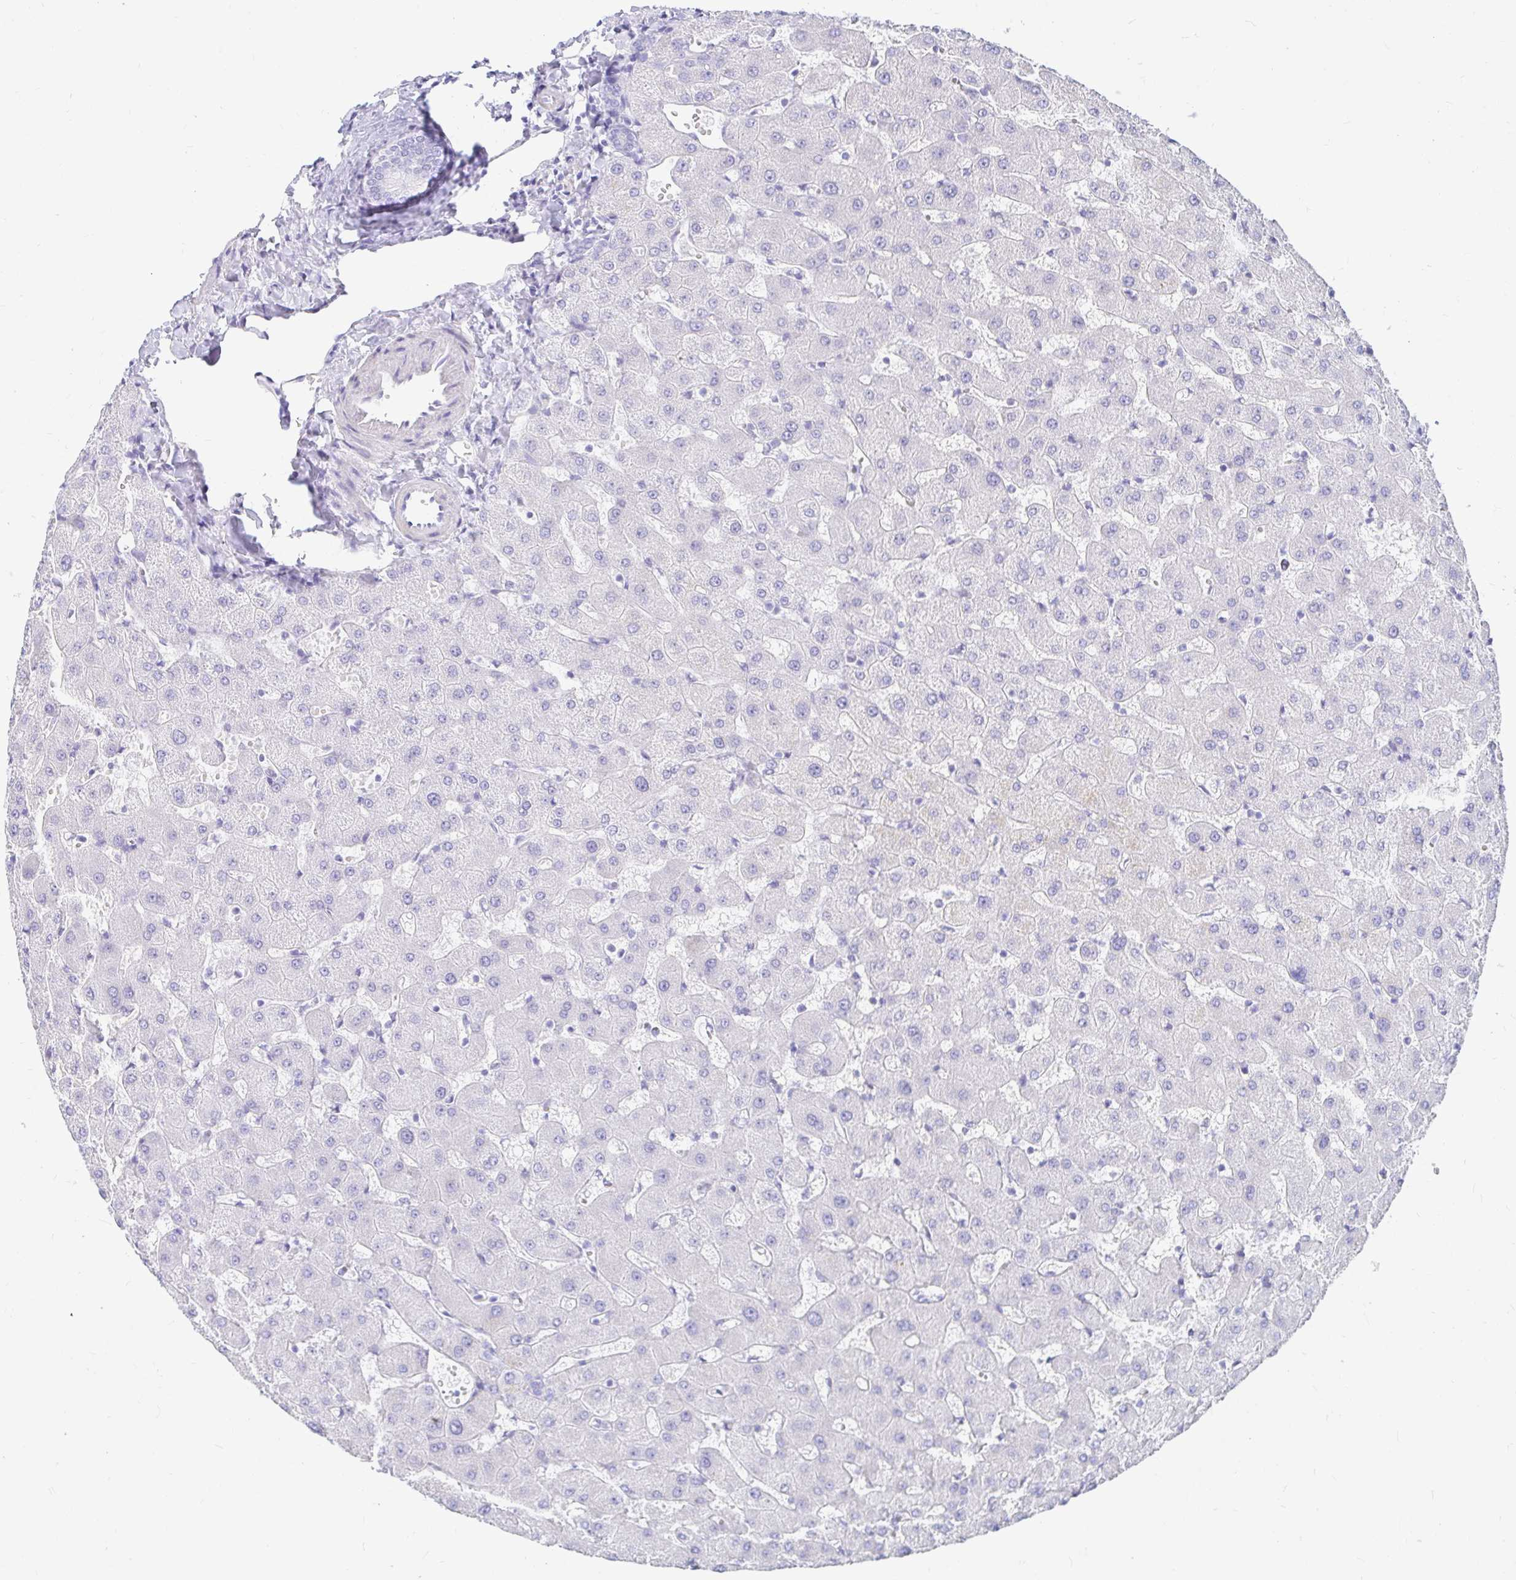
{"staining": {"intensity": "negative", "quantity": "none", "location": "none"}, "tissue": "liver", "cell_type": "Cholangiocytes", "image_type": "normal", "snomed": [{"axis": "morphology", "description": "Normal tissue, NOS"}, {"axis": "topography", "description": "Liver"}], "caption": "The histopathology image exhibits no significant positivity in cholangiocytes of liver. (DAB immunohistochemistry (IHC), high magnification).", "gene": "PPP1R1B", "patient": {"sex": "female", "age": 63}}